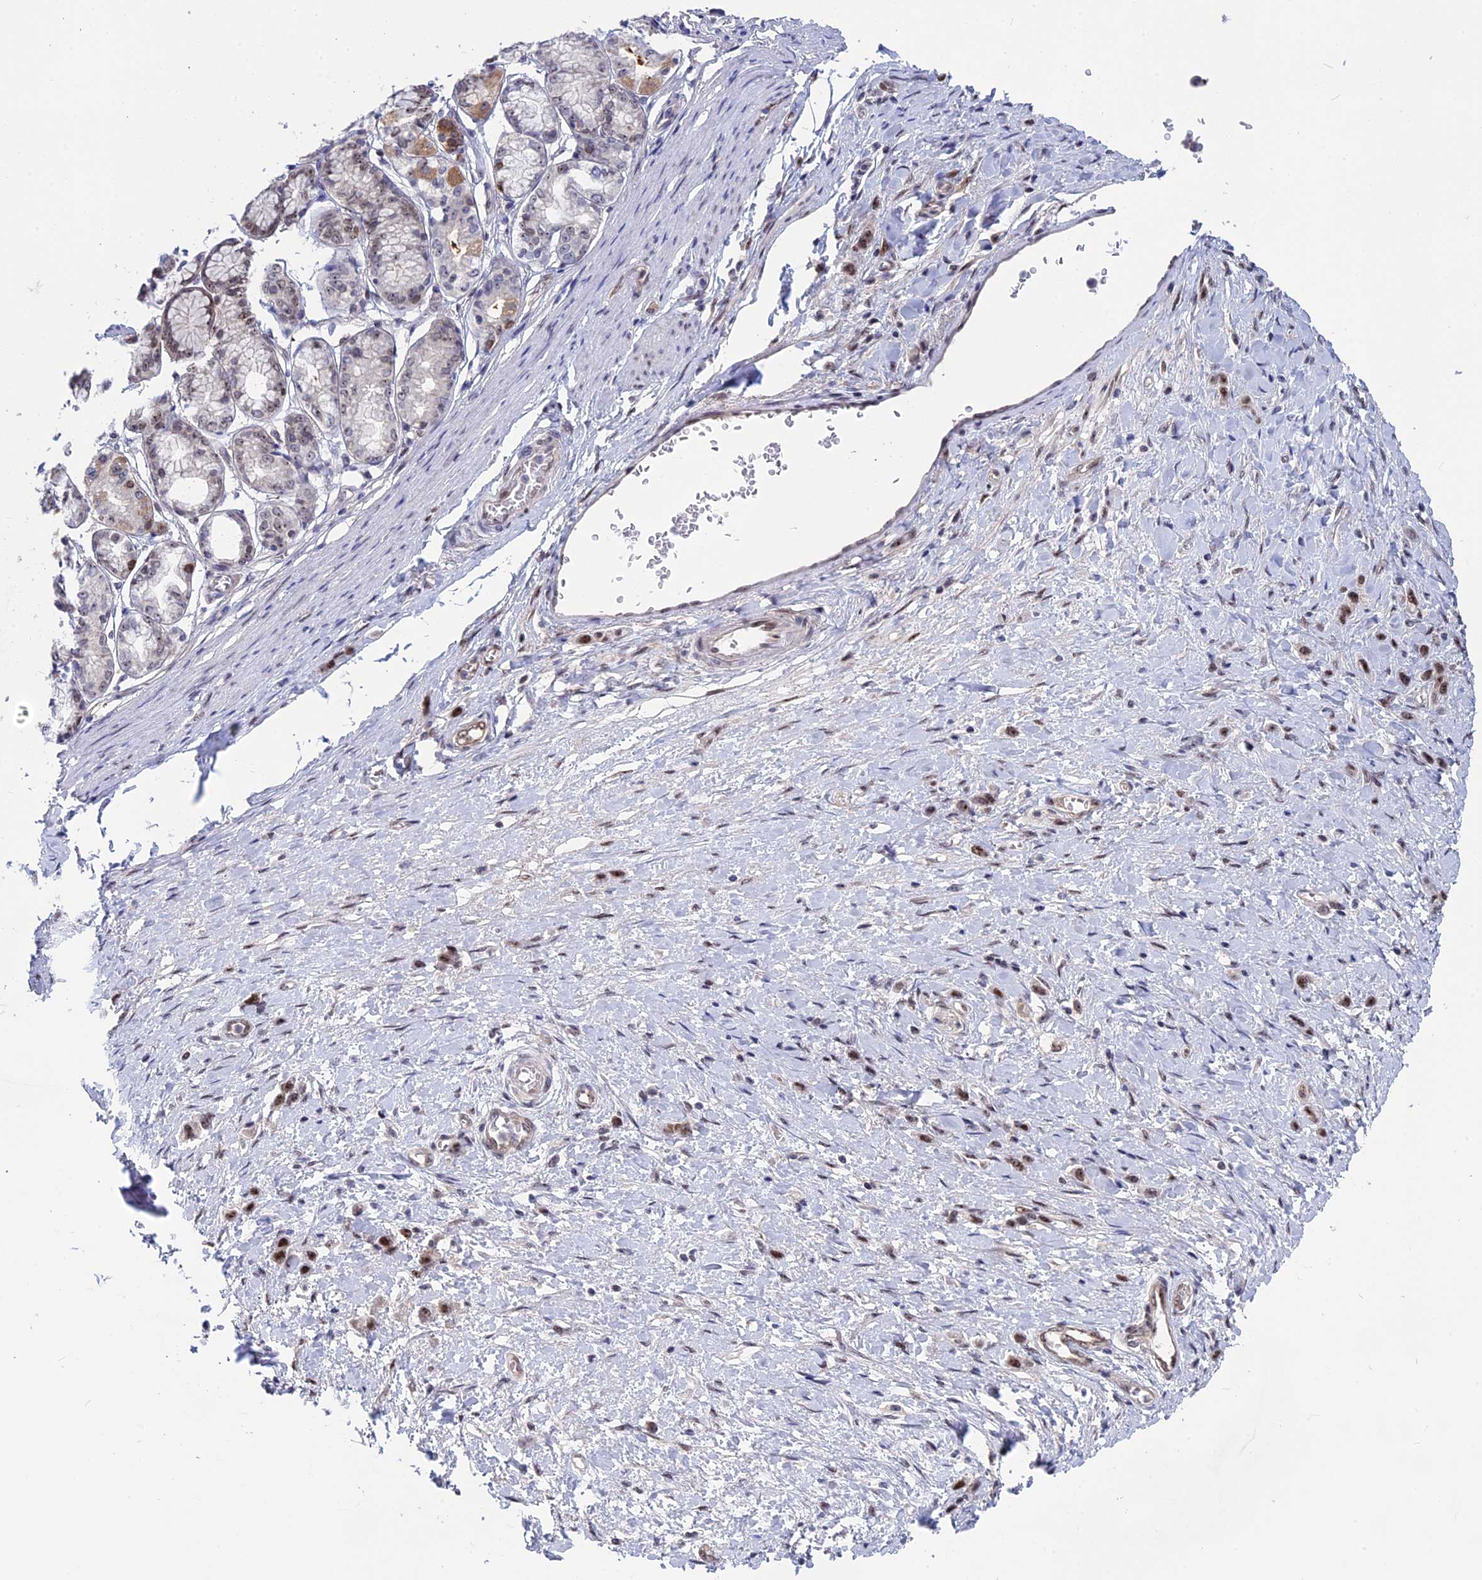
{"staining": {"intensity": "moderate", "quantity": ">75%", "location": "nuclear"}, "tissue": "stomach cancer", "cell_type": "Tumor cells", "image_type": "cancer", "snomed": [{"axis": "morphology", "description": "Adenocarcinoma, NOS"}, {"axis": "topography", "description": "Stomach"}], "caption": "The immunohistochemical stain labels moderate nuclear expression in tumor cells of stomach cancer tissue. (DAB (3,3'-diaminobenzidine) IHC, brown staining for protein, blue staining for nuclei).", "gene": "CCDC86", "patient": {"sex": "female", "age": 65}}